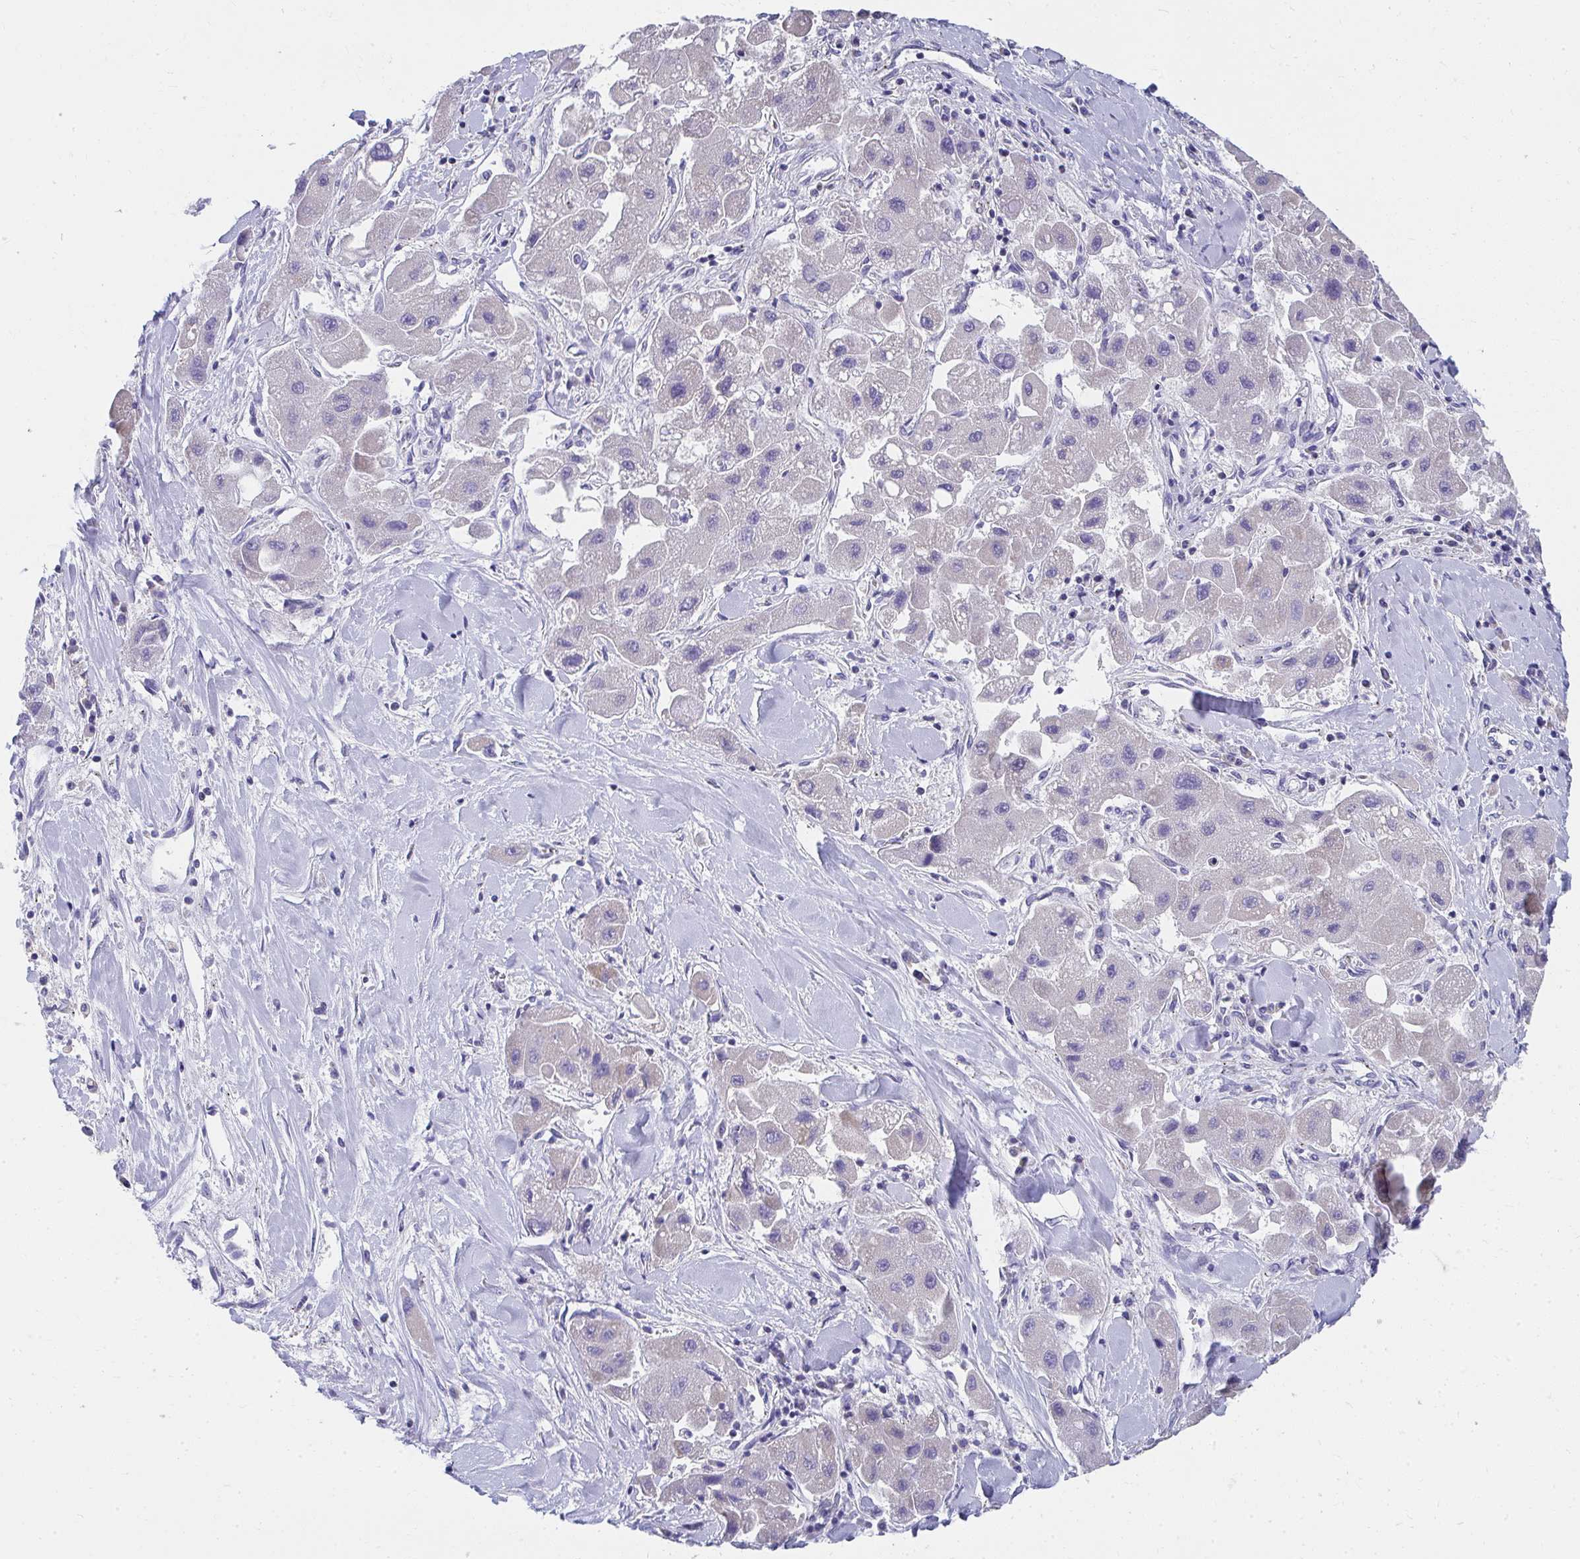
{"staining": {"intensity": "negative", "quantity": "none", "location": "none"}, "tissue": "liver cancer", "cell_type": "Tumor cells", "image_type": "cancer", "snomed": [{"axis": "morphology", "description": "Carcinoma, Hepatocellular, NOS"}, {"axis": "topography", "description": "Liver"}], "caption": "This is an IHC image of human liver hepatocellular carcinoma. There is no expression in tumor cells.", "gene": "TMPRSS2", "patient": {"sex": "male", "age": 24}}